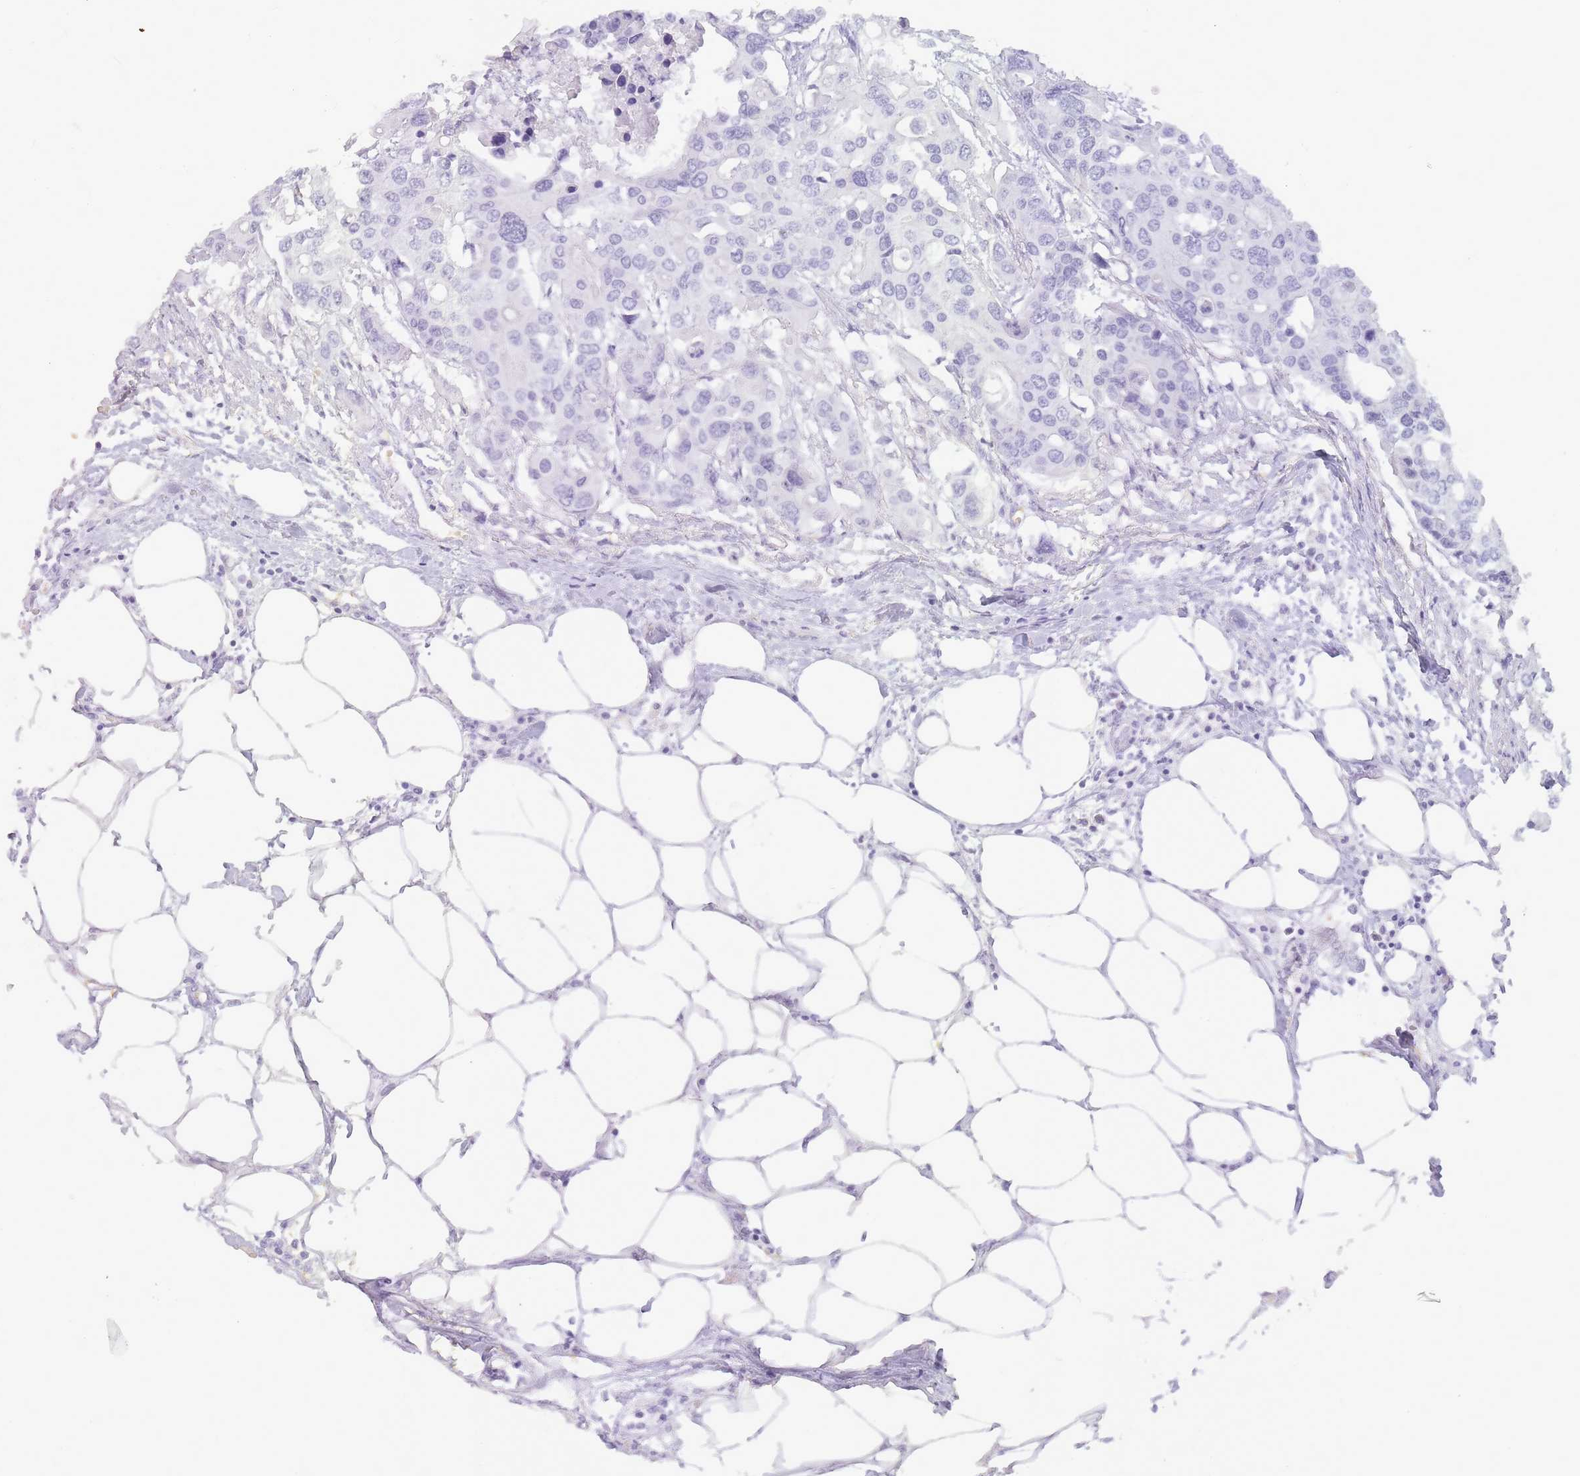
{"staining": {"intensity": "negative", "quantity": "none", "location": "none"}, "tissue": "colorectal cancer", "cell_type": "Tumor cells", "image_type": "cancer", "snomed": [{"axis": "morphology", "description": "Adenocarcinoma, NOS"}, {"axis": "topography", "description": "Colon"}], "caption": "DAB (3,3'-diaminobenzidine) immunohistochemical staining of human colorectal adenocarcinoma shows no significant positivity in tumor cells.", "gene": "INS", "patient": {"sex": "male", "age": 77}}